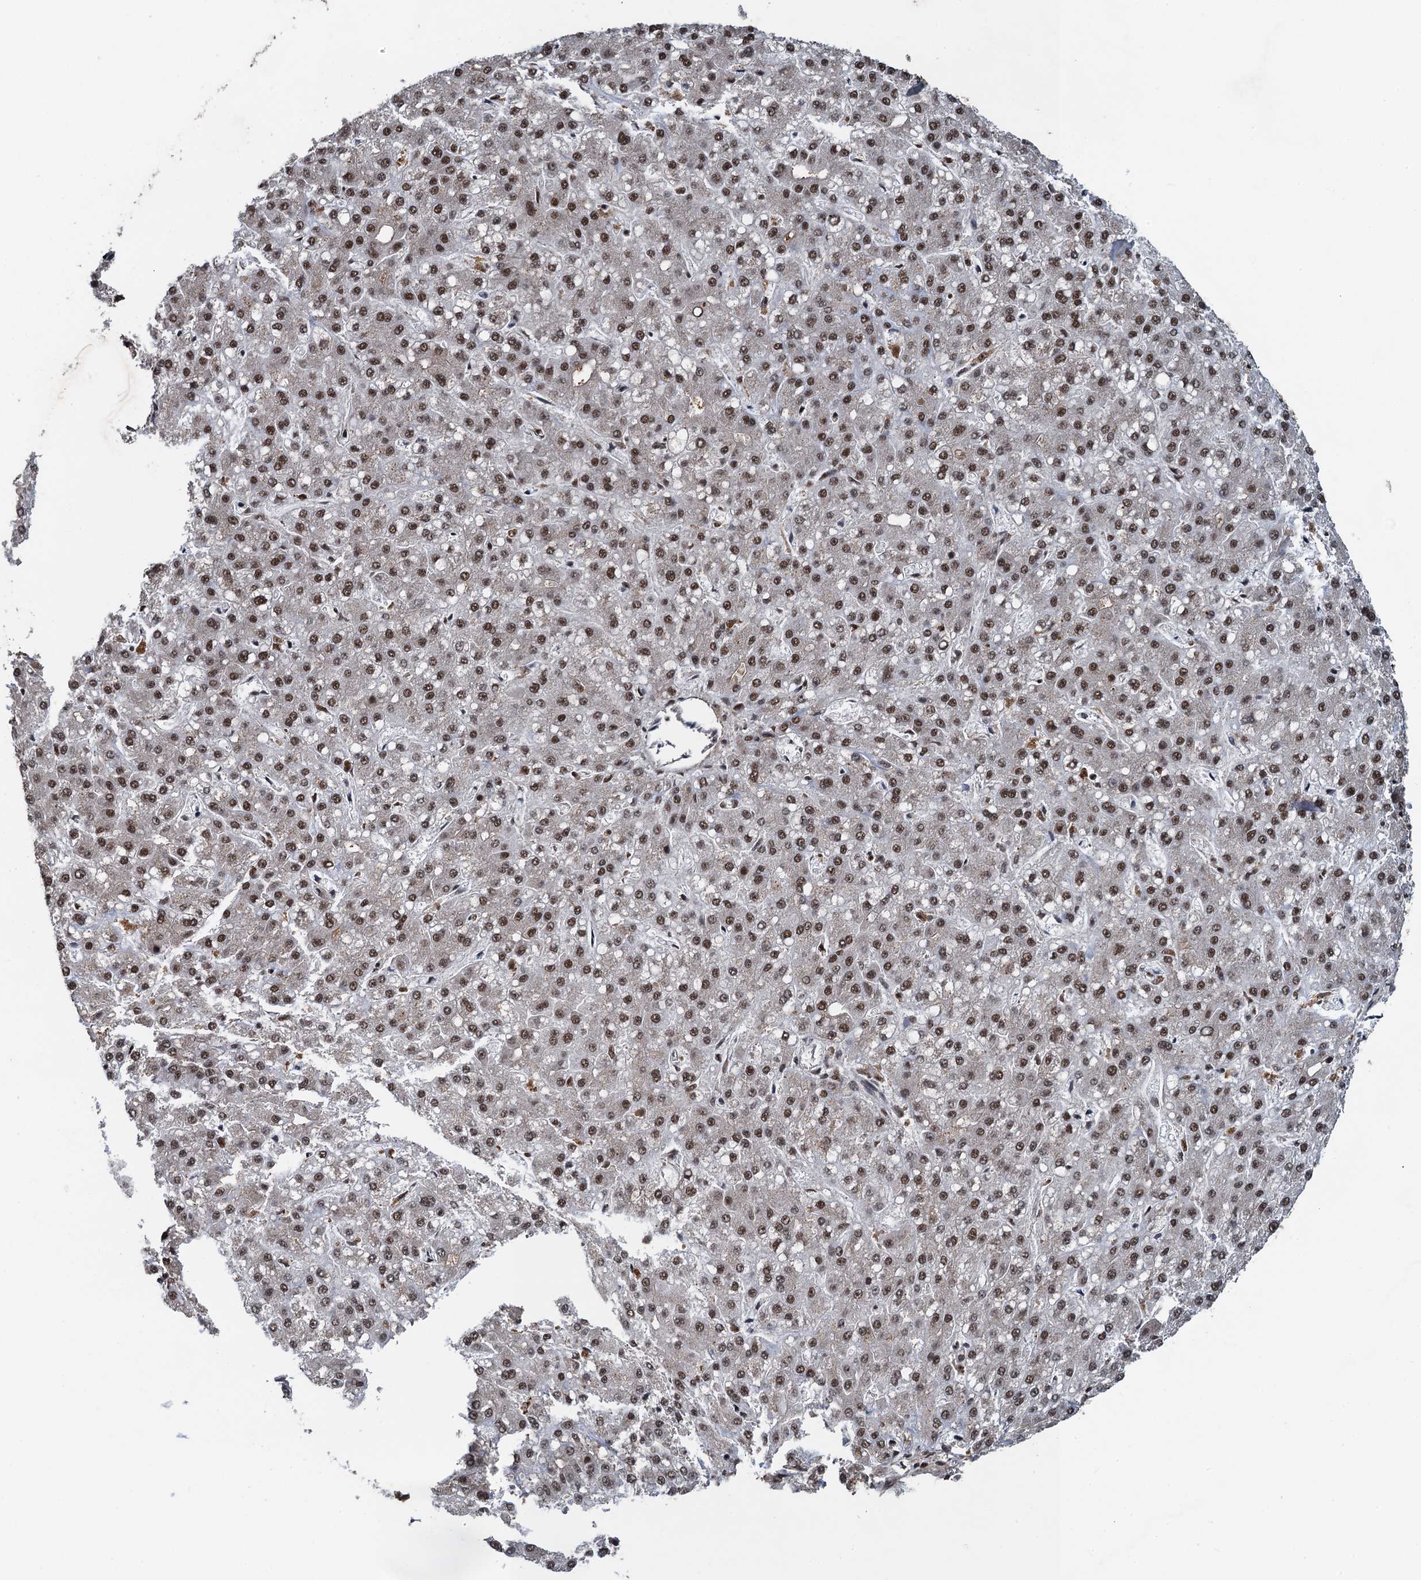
{"staining": {"intensity": "moderate", "quantity": ">75%", "location": "nuclear"}, "tissue": "liver cancer", "cell_type": "Tumor cells", "image_type": "cancer", "snomed": [{"axis": "morphology", "description": "Carcinoma, Hepatocellular, NOS"}, {"axis": "topography", "description": "Liver"}], "caption": "A brown stain labels moderate nuclear staining of a protein in human liver cancer (hepatocellular carcinoma) tumor cells.", "gene": "ZC3H18", "patient": {"sex": "male", "age": 67}}